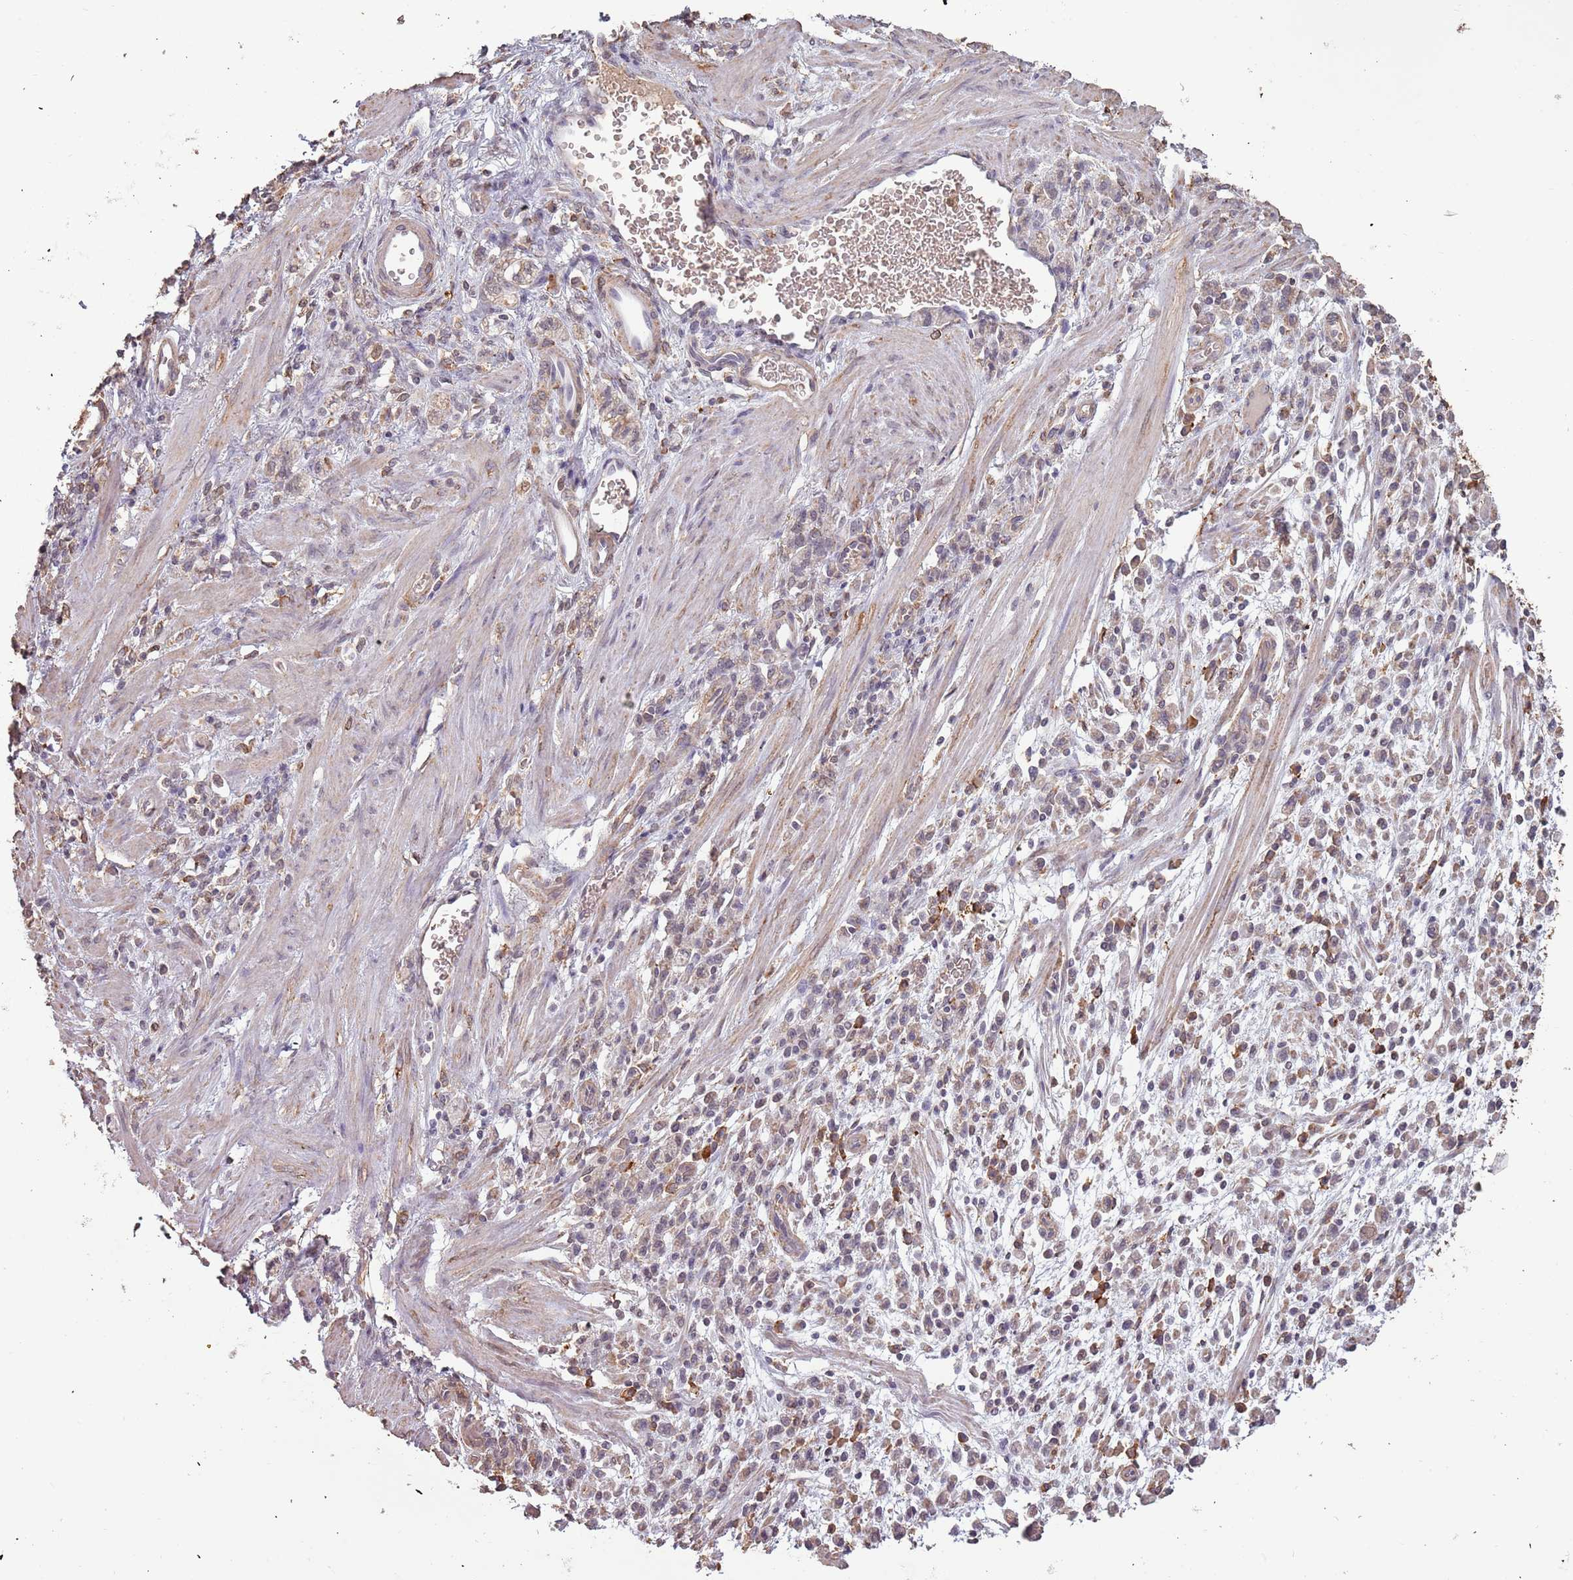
{"staining": {"intensity": "weak", "quantity": "<25%", "location": "cytoplasmic/membranous"}, "tissue": "stomach cancer", "cell_type": "Tumor cells", "image_type": "cancer", "snomed": [{"axis": "morphology", "description": "Adenocarcinoma, NOS"}, {"axis": "topography", "description": "Stomach"}], "caption": "Immunohistochemical staining of human stomach adenocarcinoma exhibits no significant expression in tumor cells.", "gene": "ATOSB", "patient": {"sex": "male", "age": 77}}